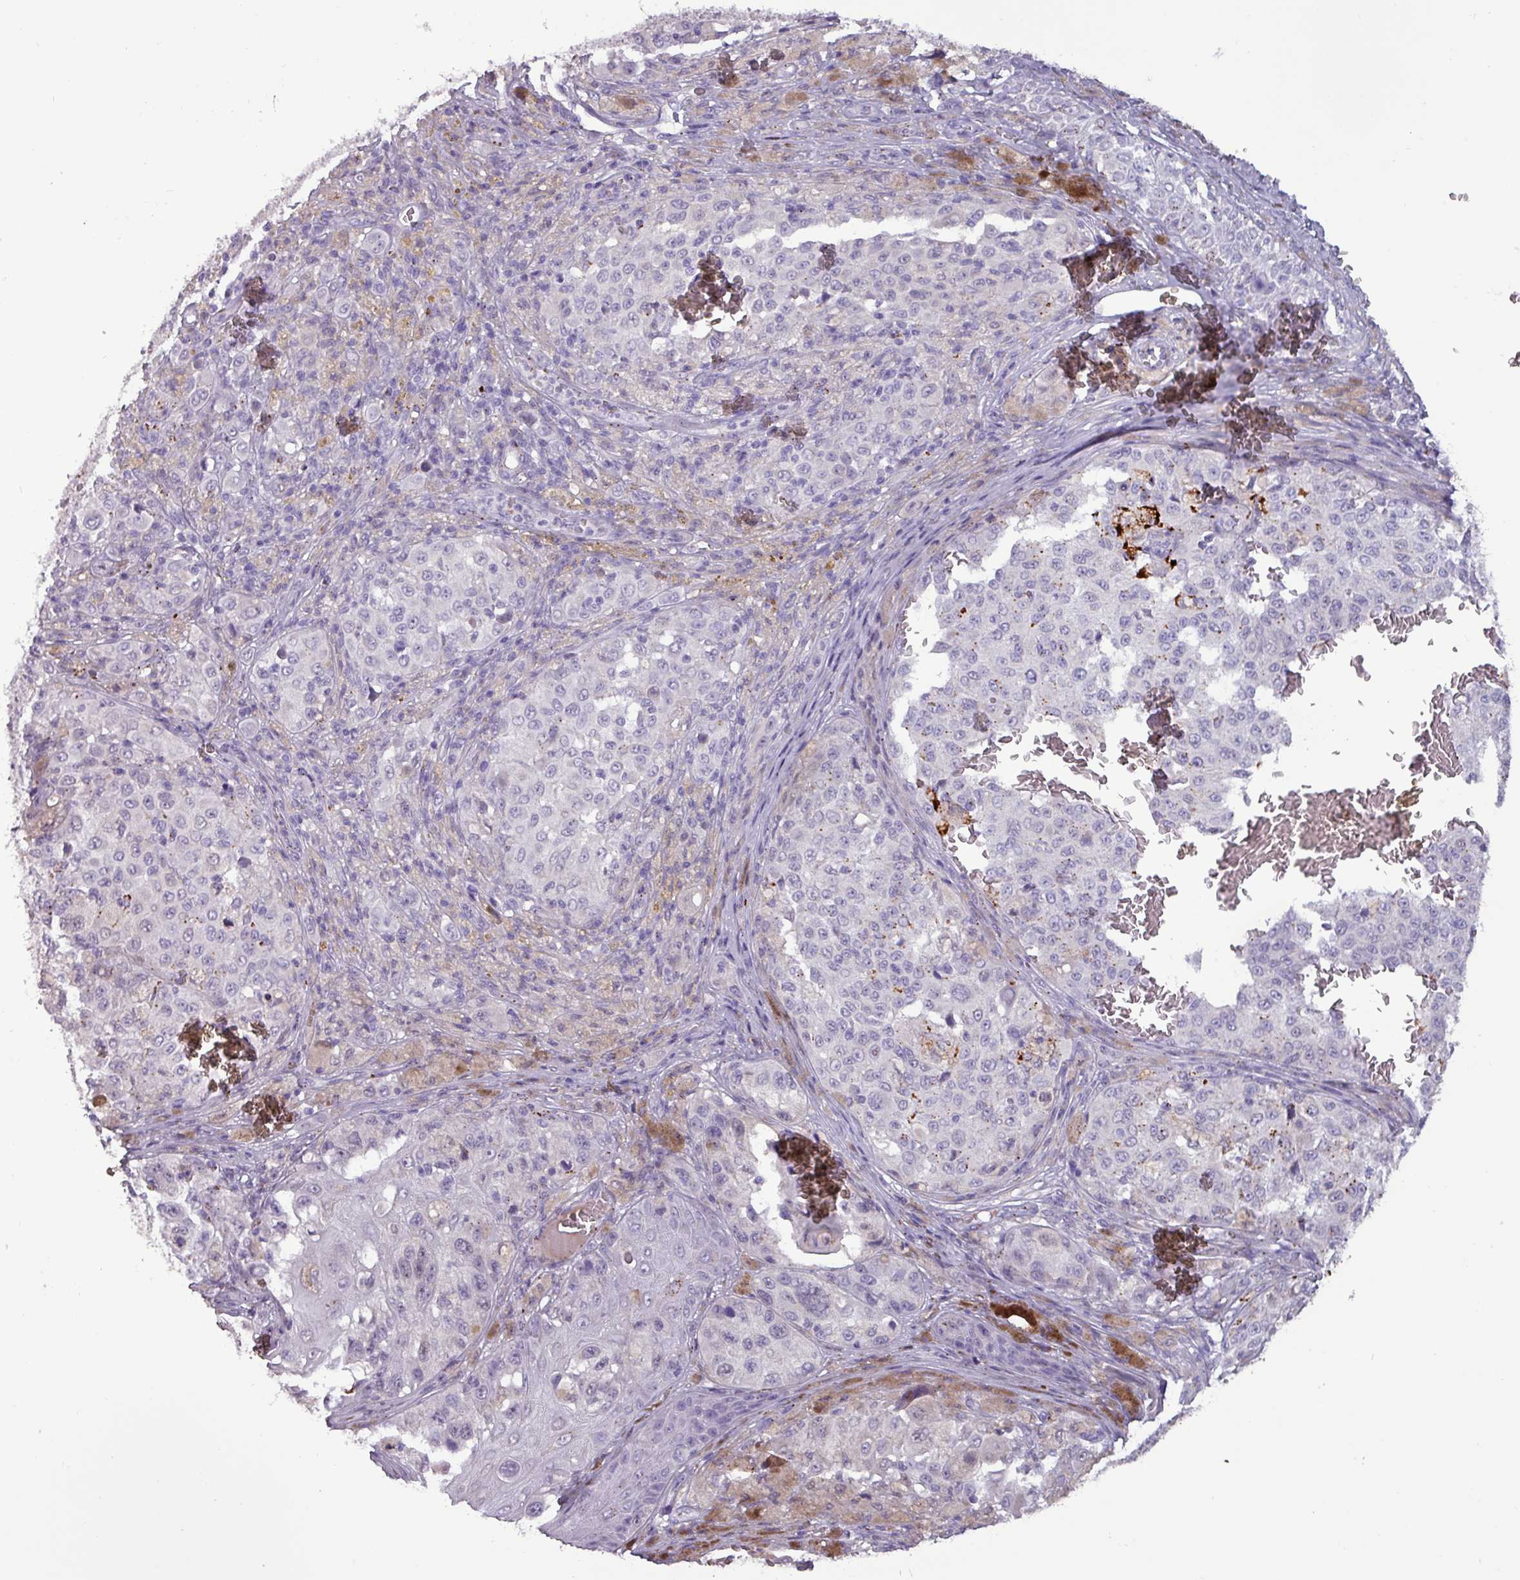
{"staining": {"intensity": "negative", "quantity": "none", "location": "none"}, "tissue": "melanoma", "cell_type": "Tumor cells", "image_type": "cancer", "snomed": [{"axis": "morphology", "description": "Malignant melanoma, NOS"}, {"axis": "topography", "description": "Skin"}], "caption": "A histopathology image of human malignant melanoma is negative for staining in tumor cells.", "gene": "PLIN2", "patient": {"sex": "female", "age": 63}}